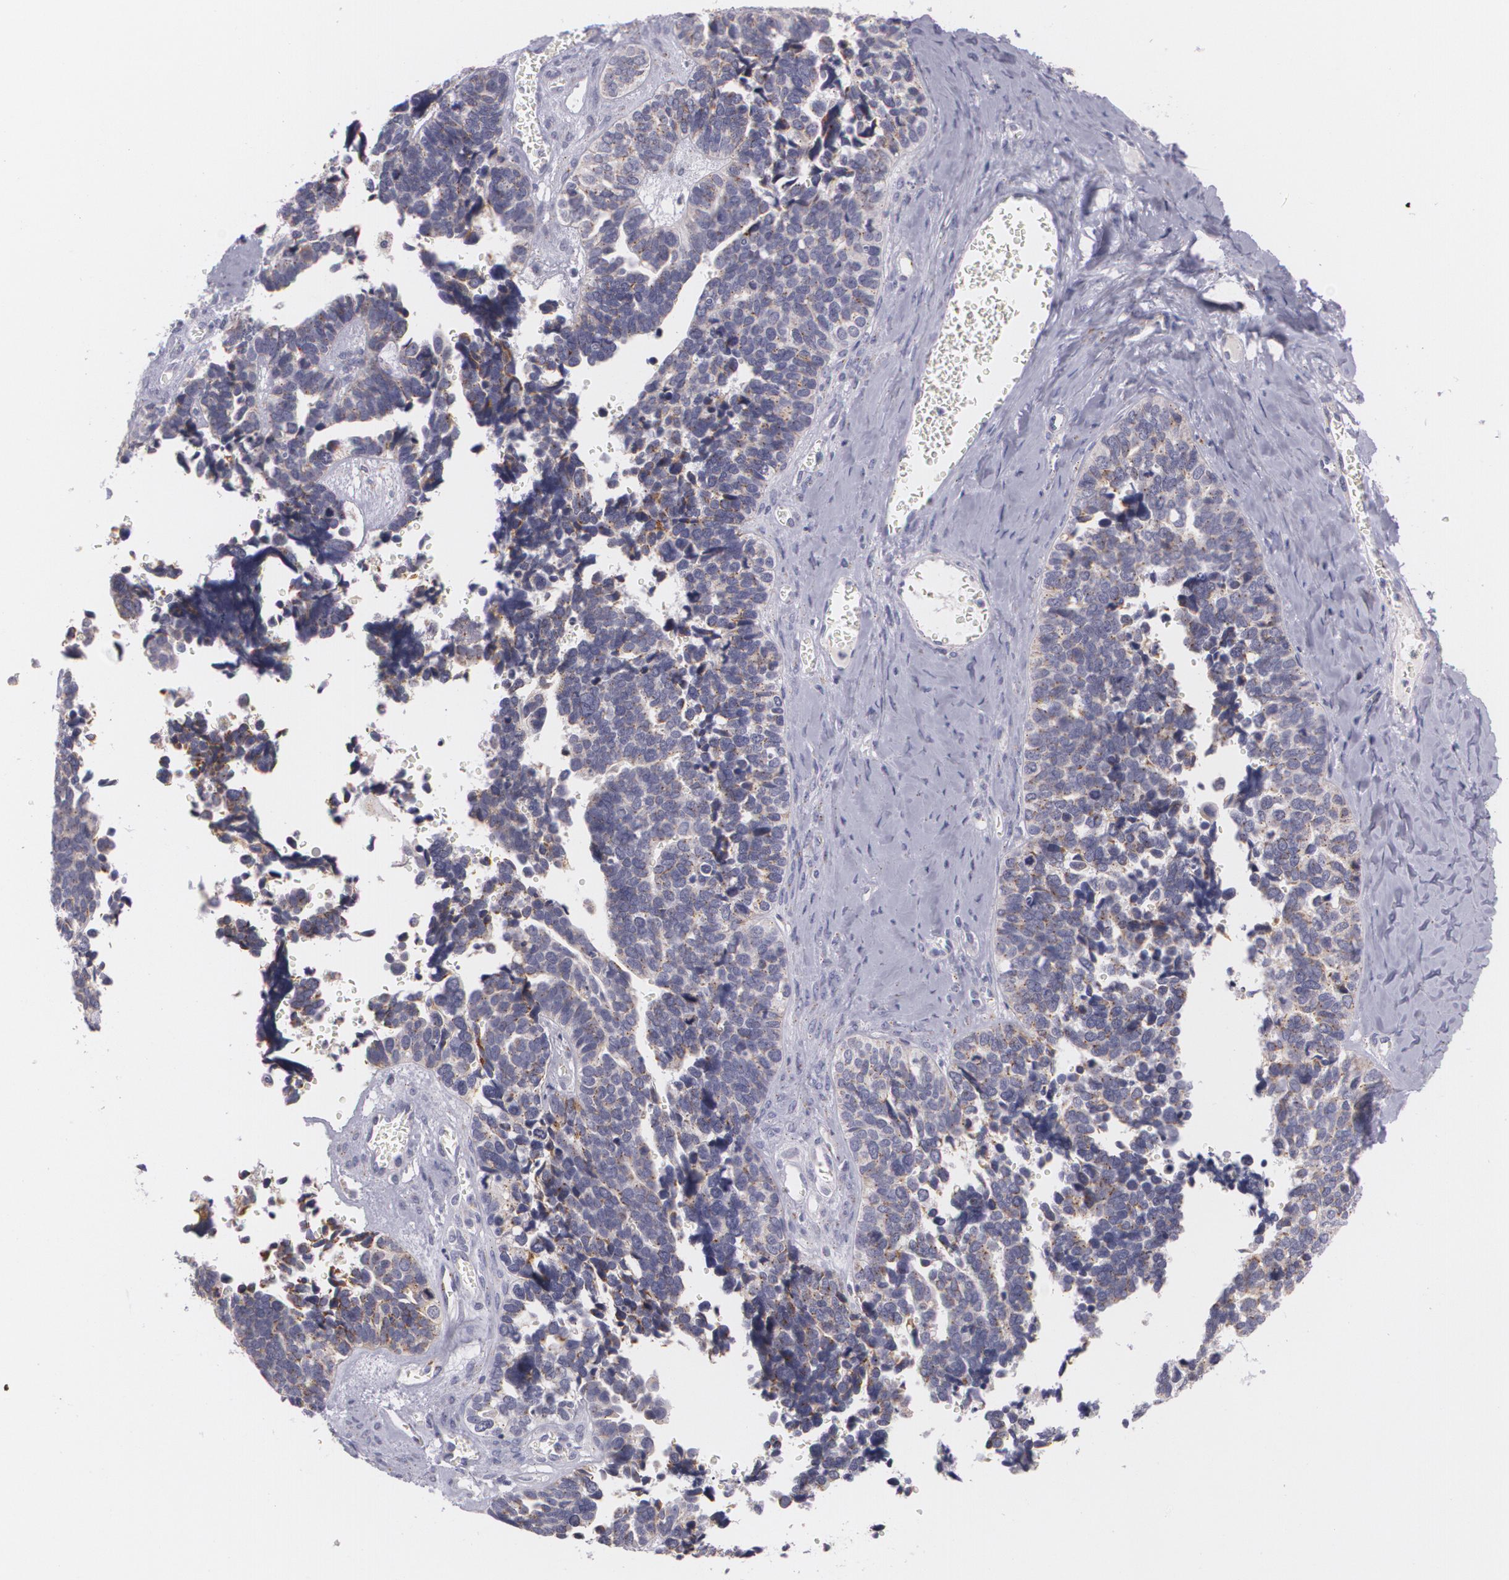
{"staining": {"intensity": "weak", "quantity": "<25%", "location": "cytoplasmic/membranous"}, "tissue": "ovarian cancer", "cell_type": "Tumor cells", "image_type": "cancer", "snomed": [{"axis": "morphology", "description": "Cystadenocarcinoma, serous, NOS"}, {"axis": "topography", "description": "Ovary"}], "caption": "A micrograph of ovarian cancer stained for a protein shows no brown staining in tumor cells.", "gene": "CILK1", "patient": {"sex": "female", "age": 77}}